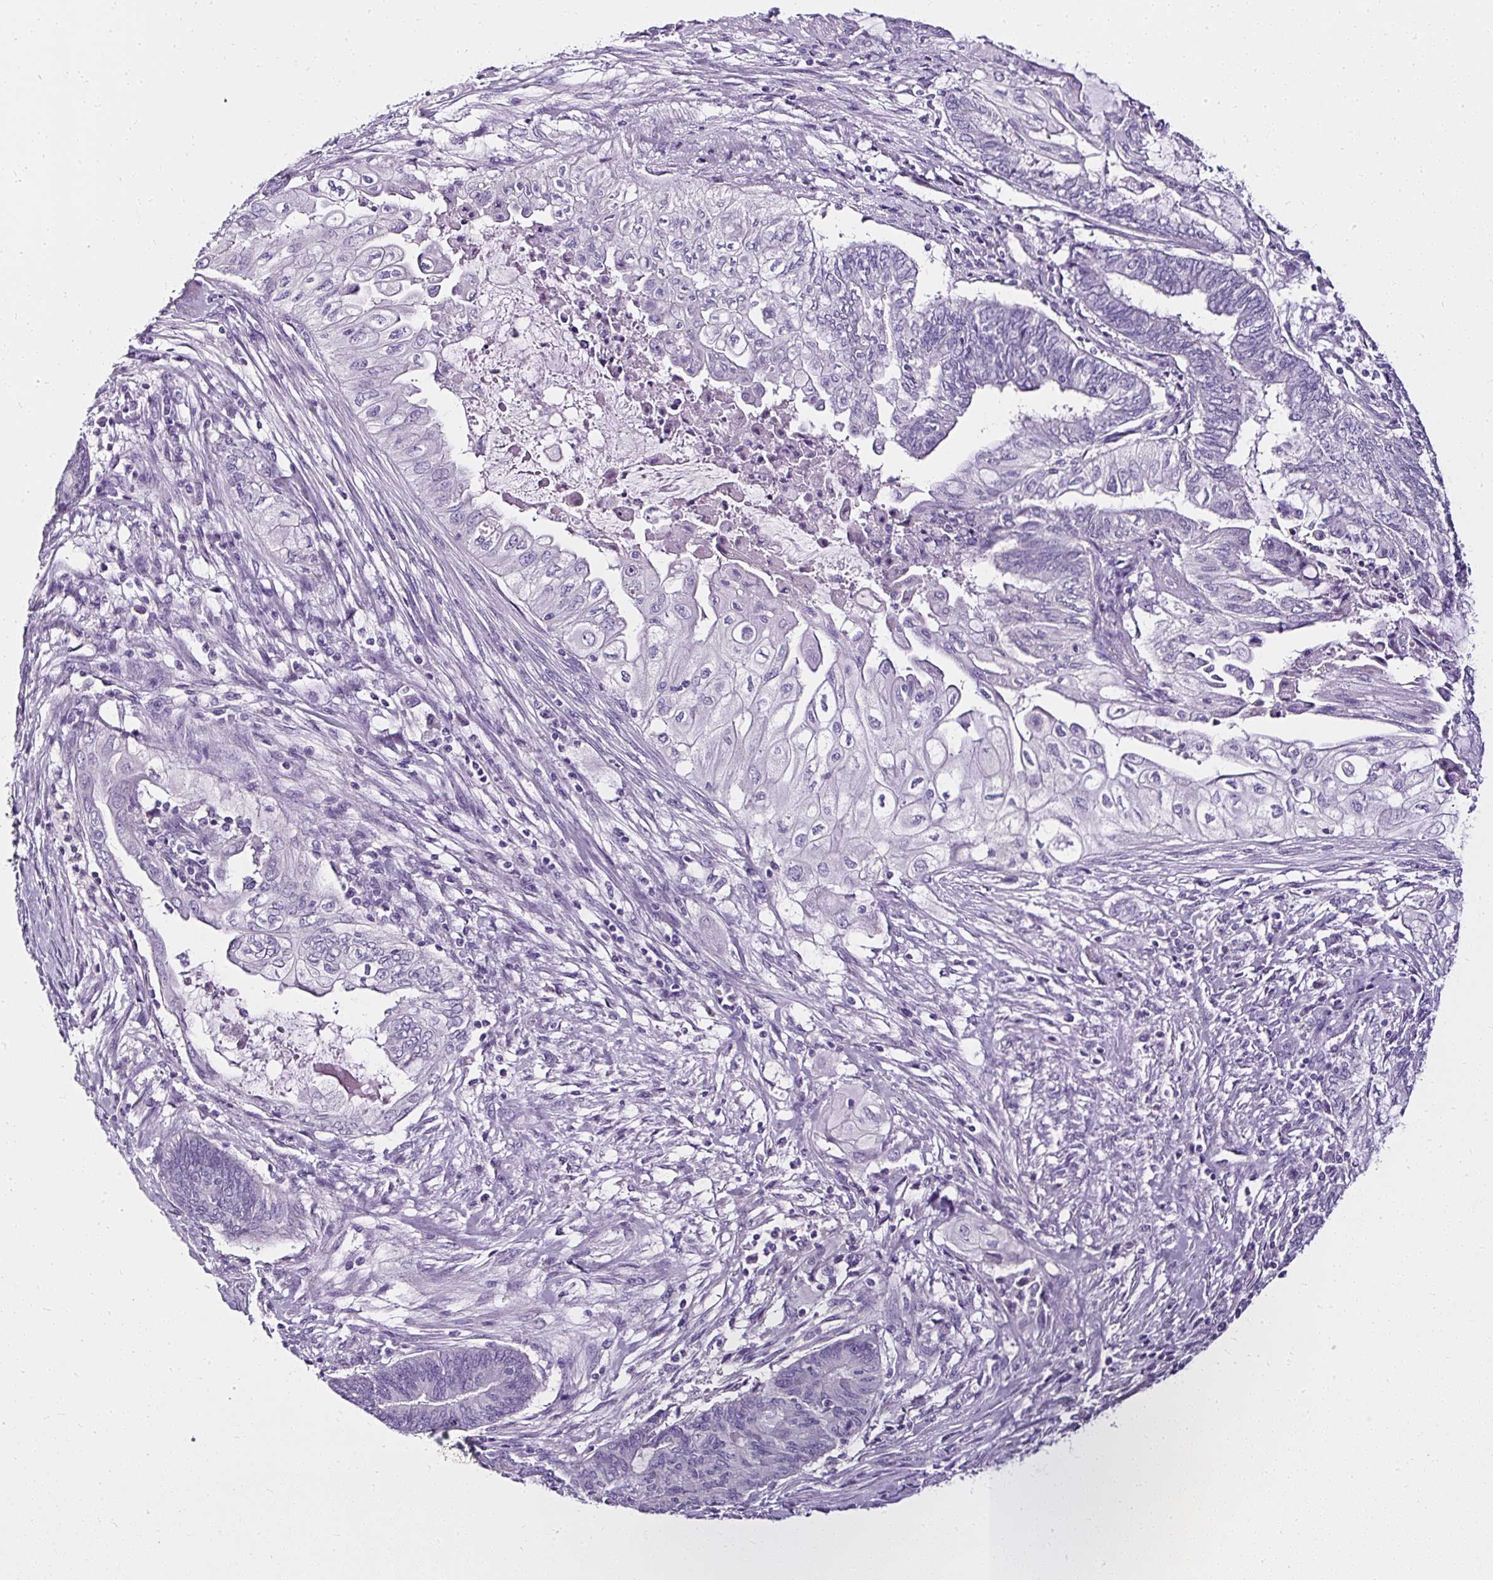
{"staining": {"intensity": "negative", "quantity": "none", "location": "none"}, "tissue": "endometrial cancer", "cell_type": "Tumor cells", "image_type": "cancer", "snomed": [{"axis": "morphology", "description": "Adenocarcinoma, NOS"}, {"axis": "topography", "description": "Uterus"}, {"axis": "topography", "description": "Endometrium"}], "caption": "High power microscopy image of an immunohistochemistry histopathology image of endometrial cancer, revealing no significant positivity in tumor cells.", "gene": "ATP2A1", "patient": {"sex": "female", "age": 70}}